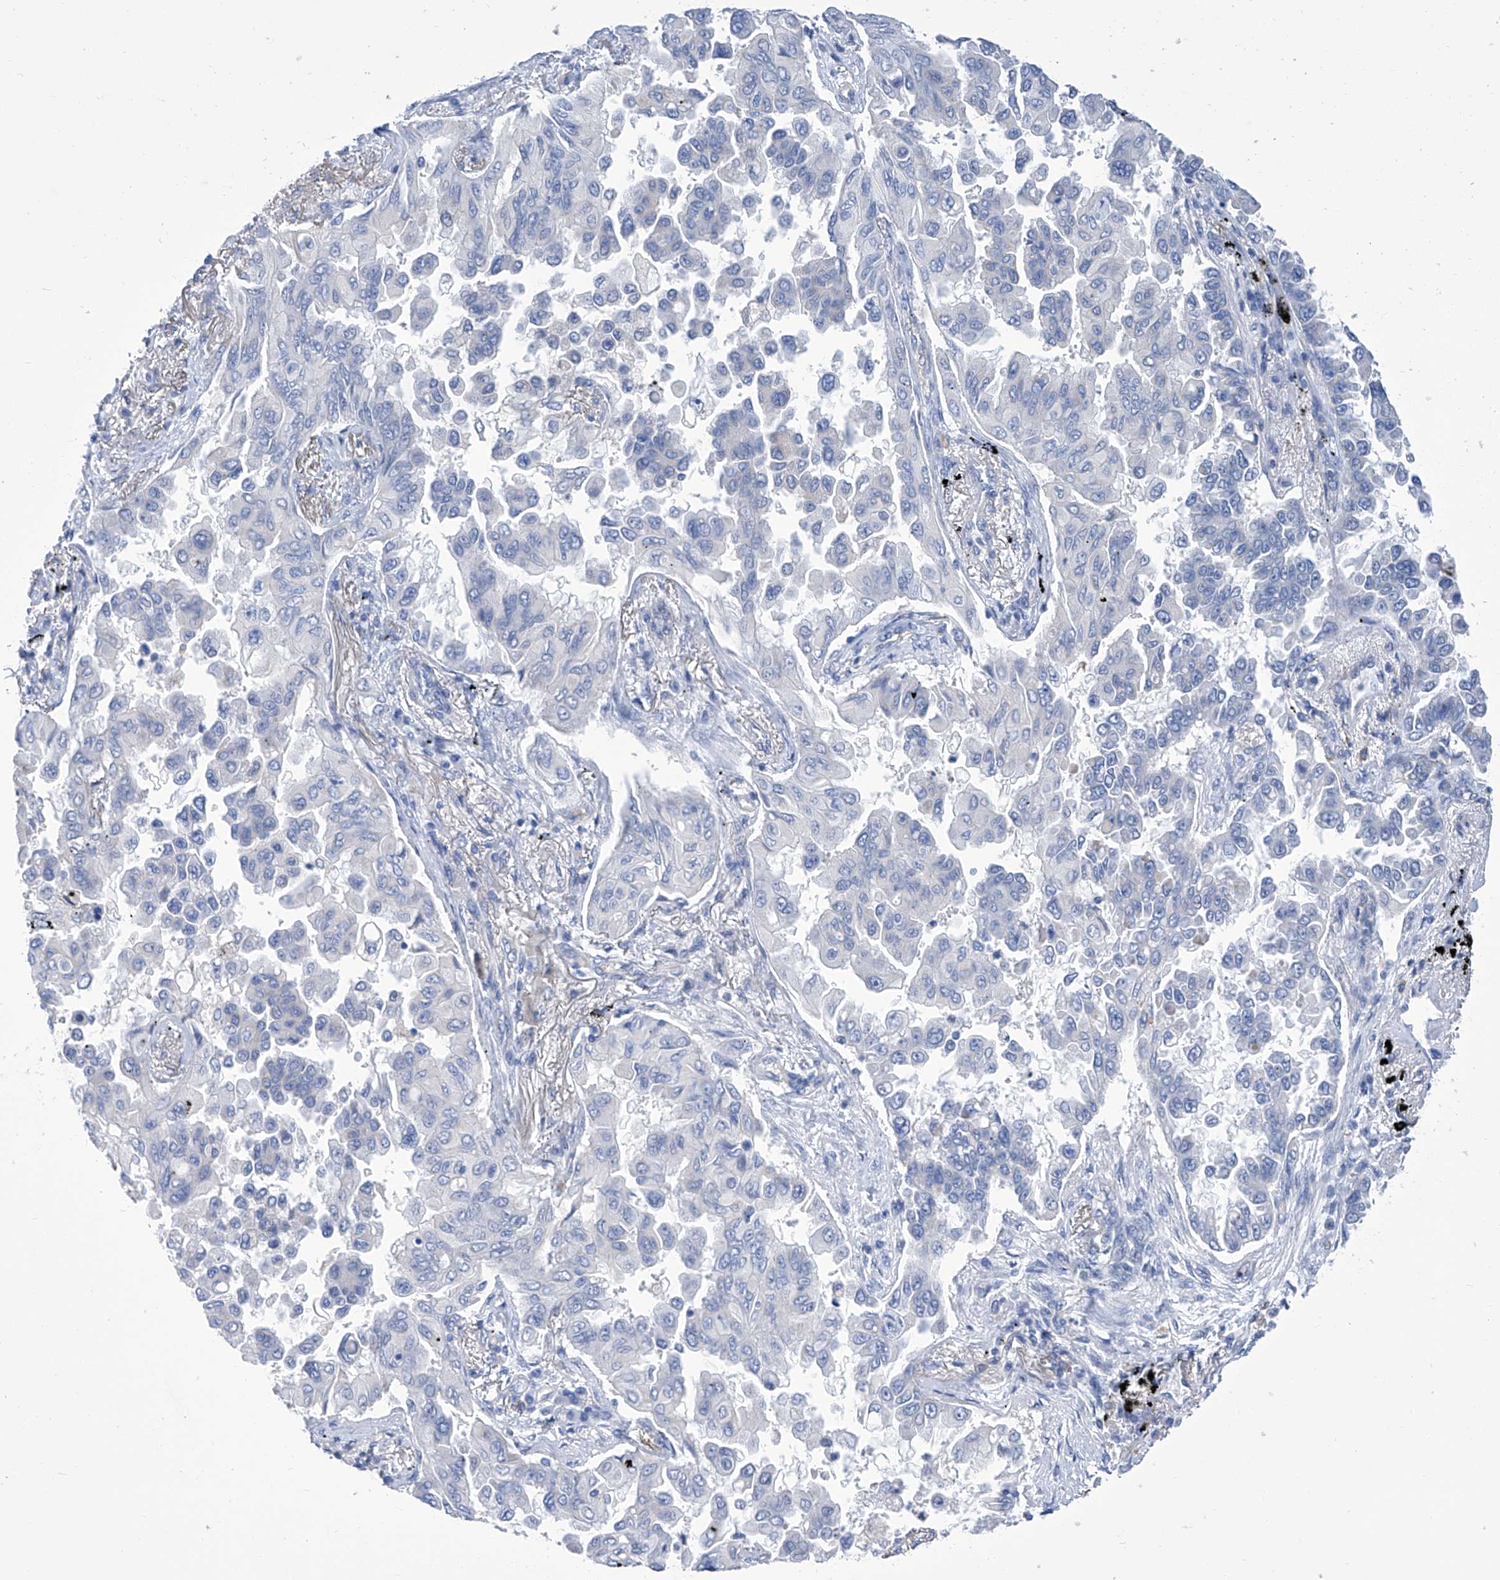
{"staining": {"intensity": "negative", "quantity": "none", "location": "none"}, "tissue": "lung cancer", "cell_type": "Tumor cells", "image_type": "cancer", "snomed": [{"axis": "morphology", "description": "Adenocarcinoma, NOS"}, {"axis": "topography", "description": "Lung"}], "caption": "Tumor cells are negative for protein expression in human lung adenocarcinoma.", "gene": "SMS", "patient": {"sex": "female", "age": 67}}